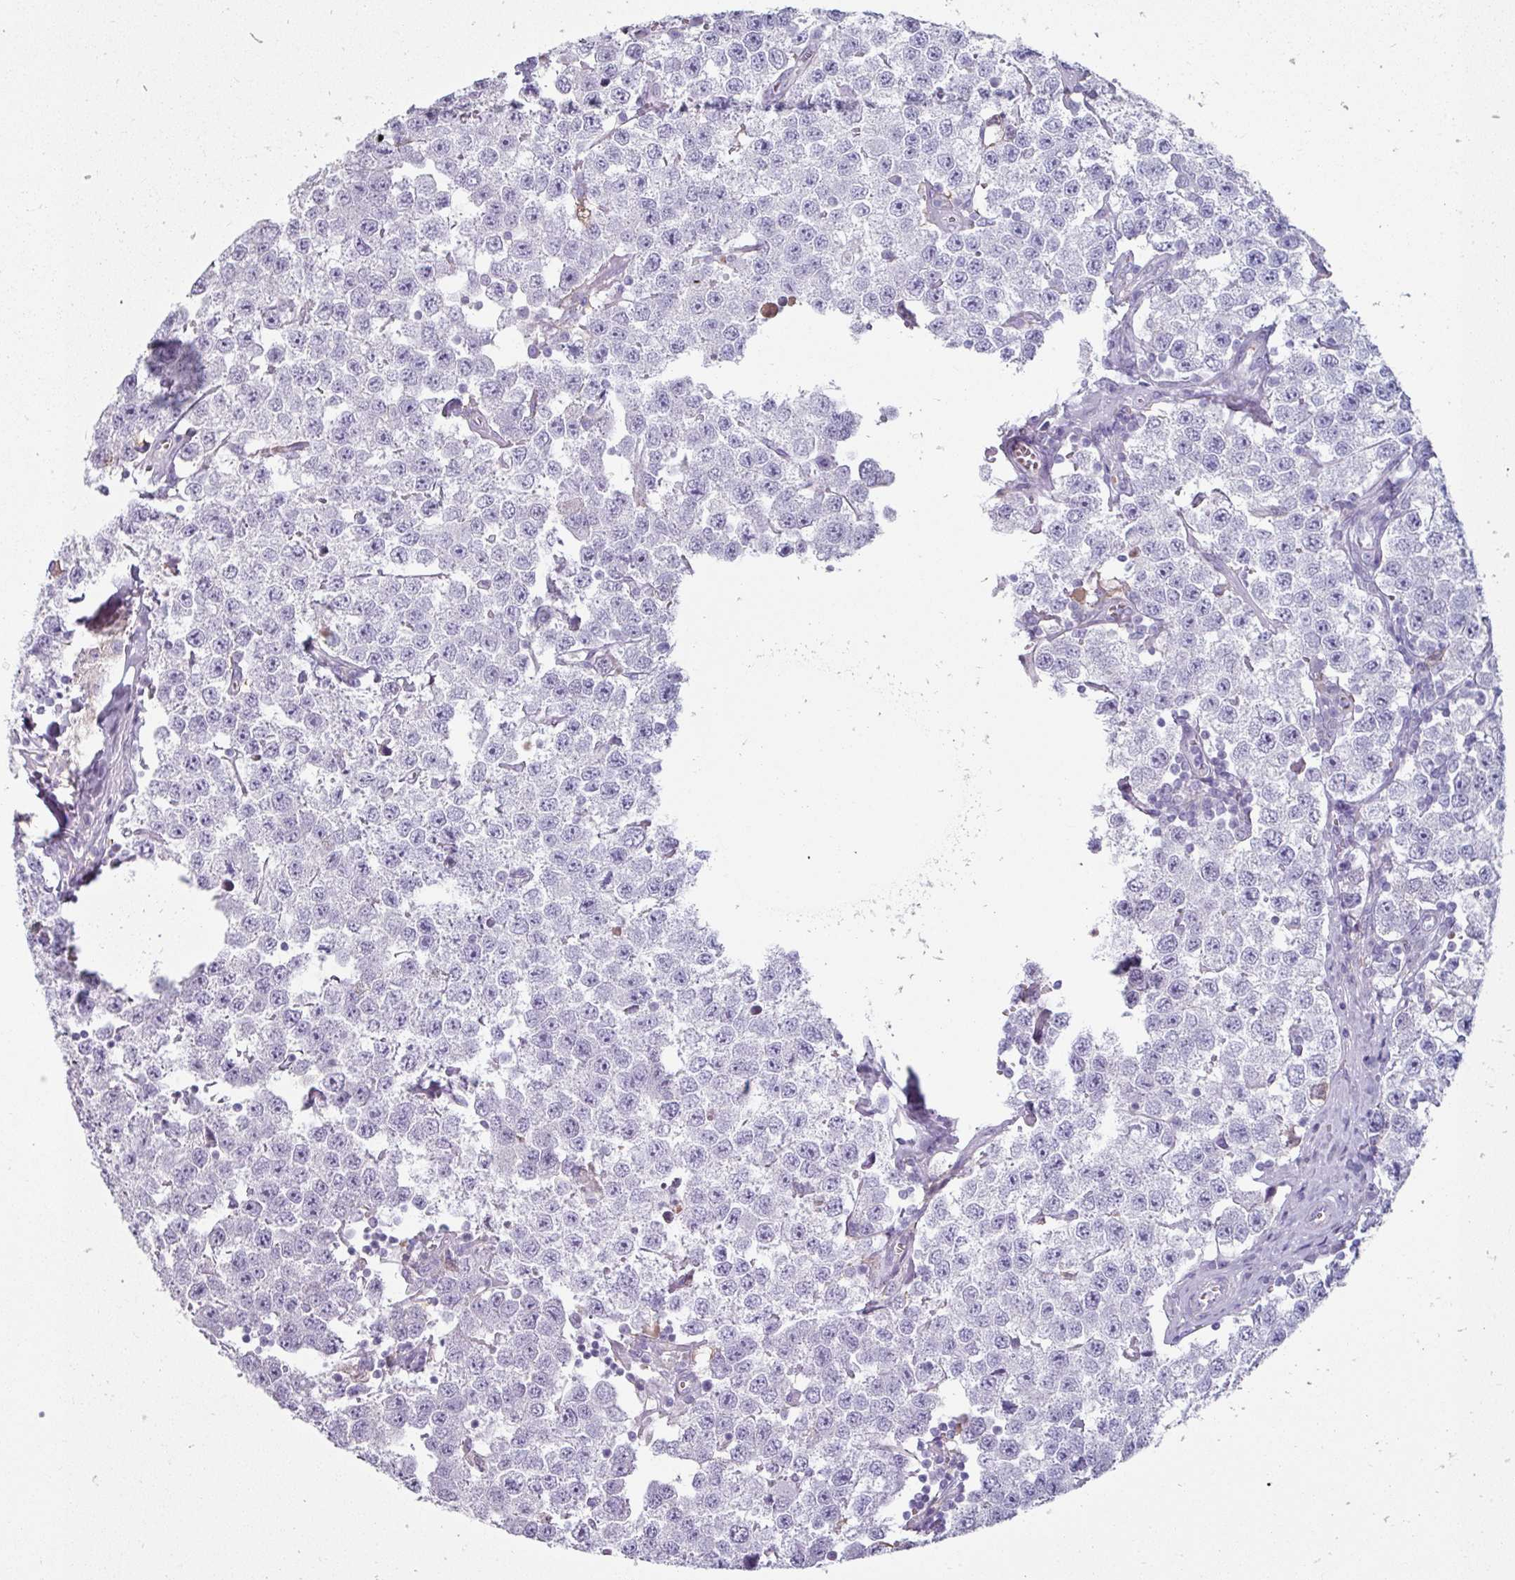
{"staining": {"intensity": "negative", "quantity": "none", "location": "none"}, "tissue": "testis cancer", "cell_type": "Tumor cells", "image_type": "cancer", "snomed": [{"axis": "morphology", "description": "Seminoma, NOS"}, {"axis": "topography", "description": "Testis"}], "caption": "IHC photomicrograph of human testis seminoma stained for a protein (brown), which displays no staining in tumor cells. Nuclei are stained in blue.", "gene": "CLCA1", "patient": {"sex": "male", "age": 34}}